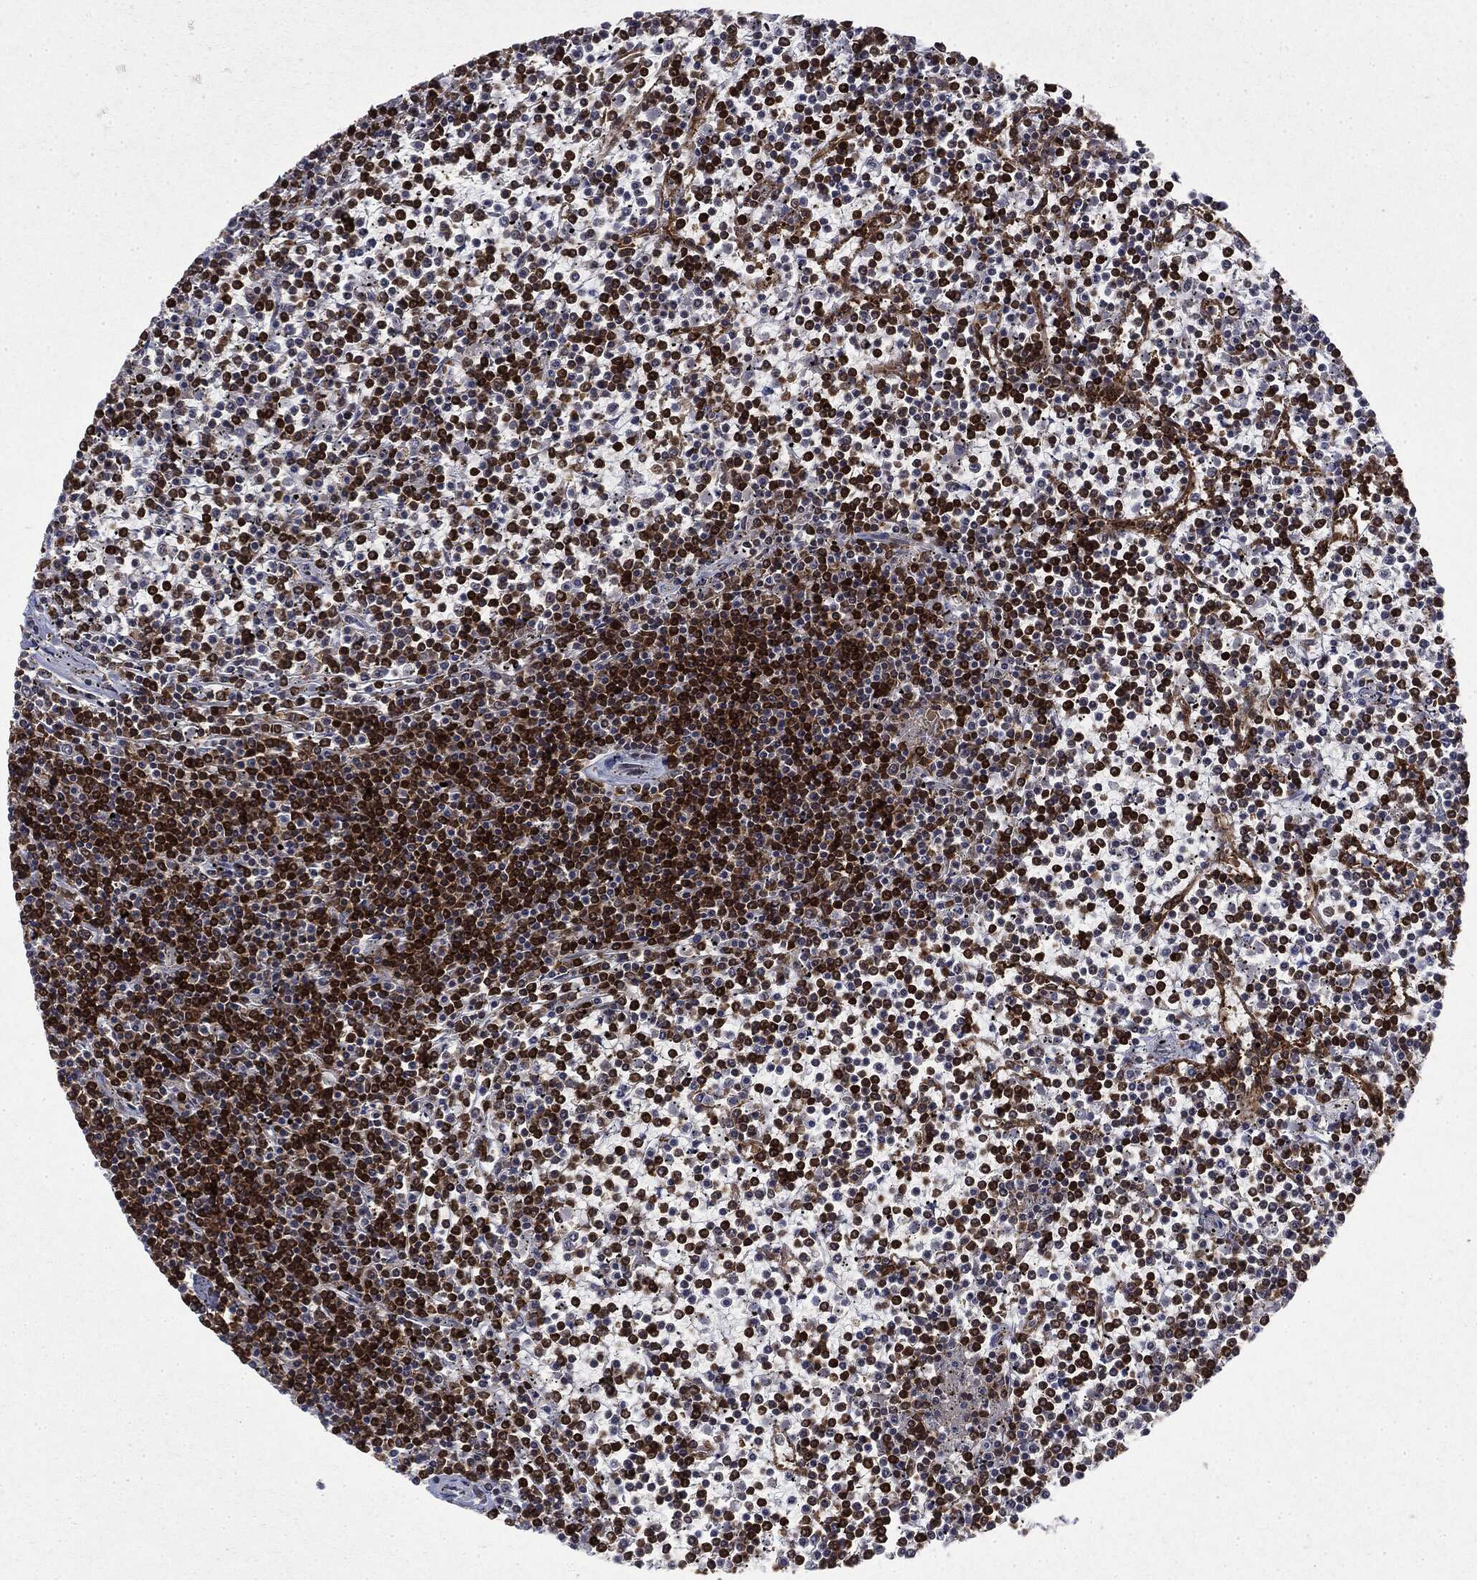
{"staining": {"intensity": "strong", "quantity": "25%-75%", "location": "cytoplasmic/membranous"}, "tissue": "lymphoma", "cell_type": "Tumor cells", "image_type": "cancer", "snomed": [{"axis": "morphology", "description": "Malignant lymphoma, non-Hodgkin's type, Low grade"}, {"axis": "topography", "description": "Spleen"}], "caption": "This image exhibits immunohistochemistry (IHC) staining of lymphoma, with high strong cytoplasmic/membranous positivity in about 25%-75% of tumor cells.", "gene": "SNX5", "patient": {"sex": "female", "age": 19}}